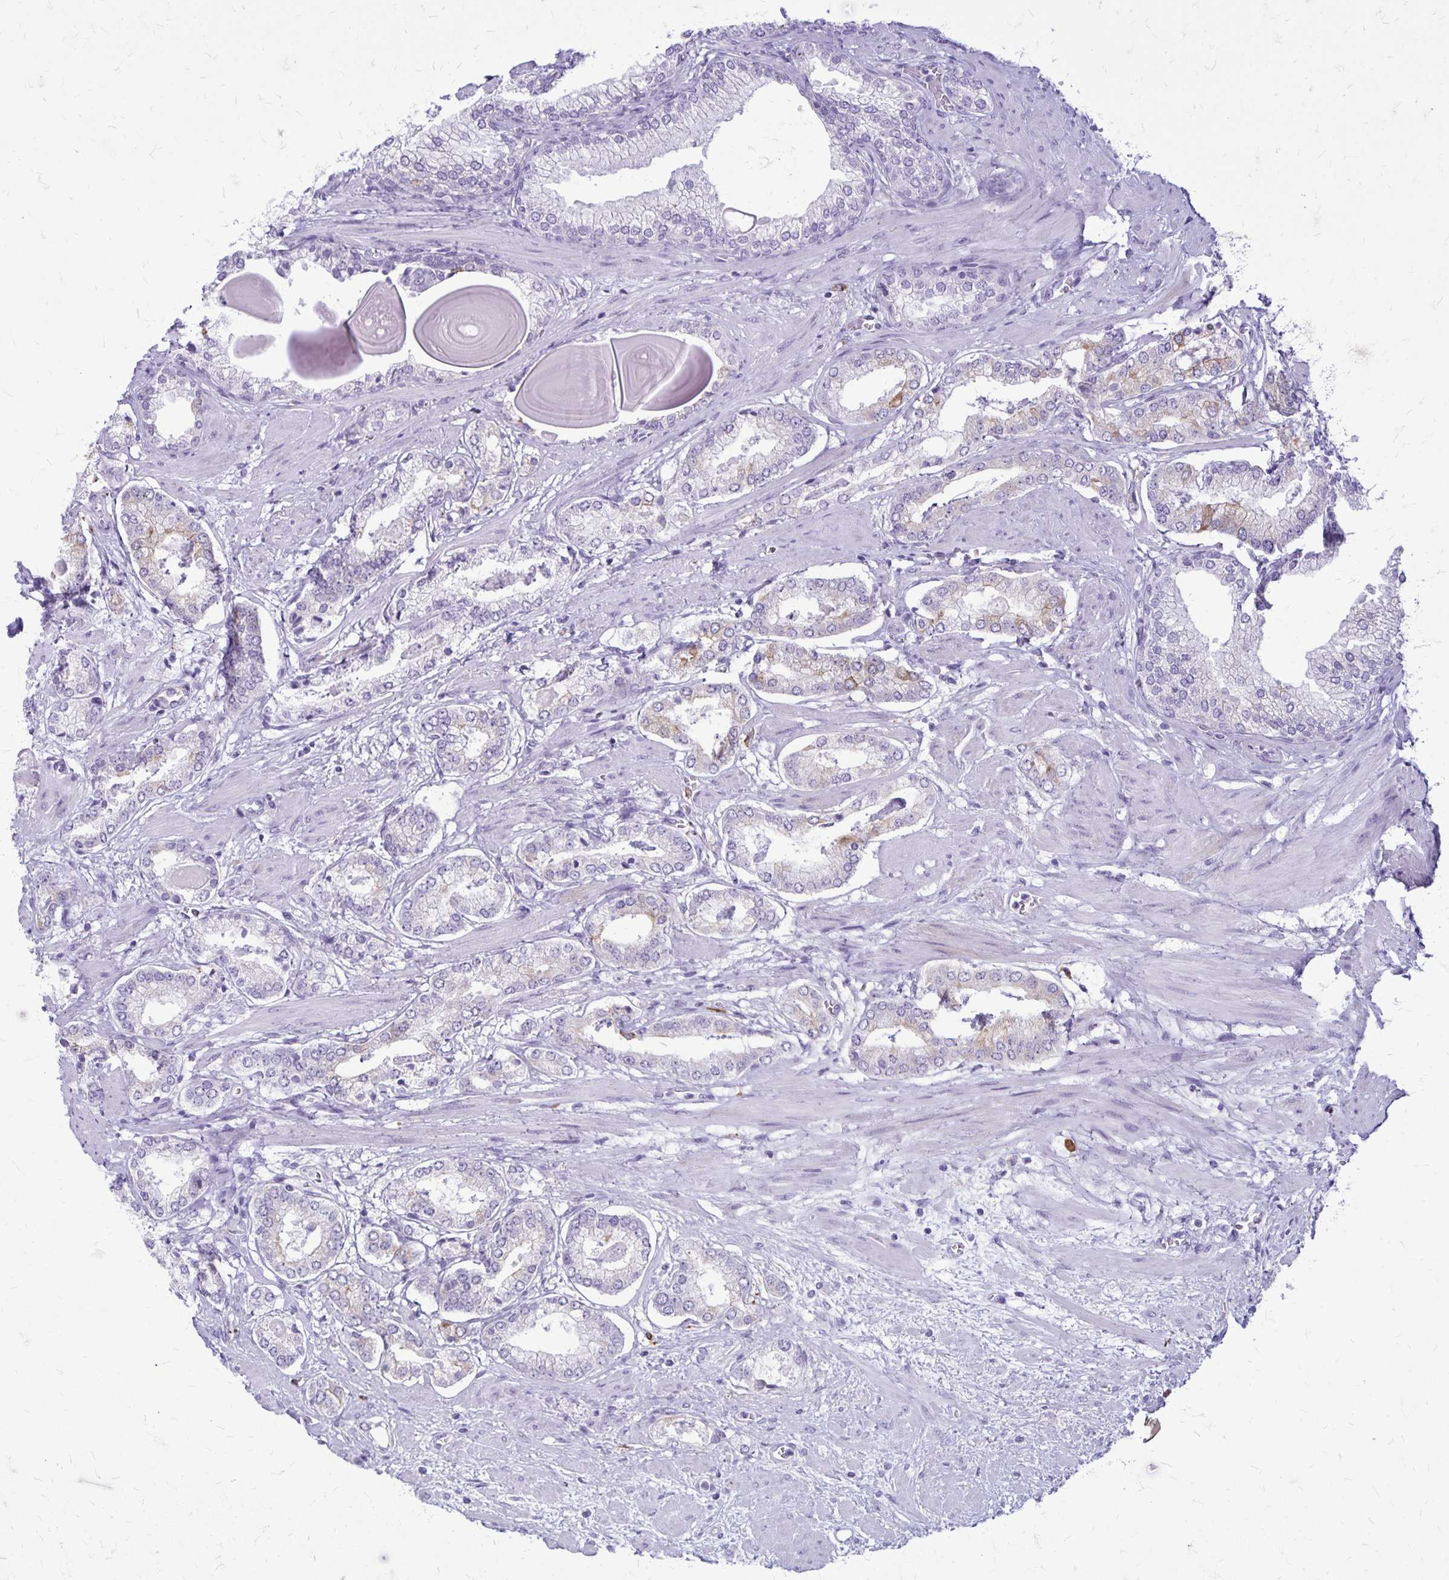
{"staining": {"intensity": "weak", "quantity": "<25%", "location": "cytoplasmic/membranous"}, "tissue": "prostate cancer", "cell_type": "Tumor cells", "image_type": "cancer", "snomed": [{"axis": "morphology", "description": "Adenocarcinoma, Low grade"}, {"axis": "topography", "description": "Prostate"}], "caption": "This micrograph is of adenocarcinoma (low-grade) (prostate) stained with immunohistochemistry (IHC) to label a protein in brown with the nuclei are counter-stained blue. There is no expression in tumor cells.", "gene": "RTN1", "patient": {"sex": "male", "age": 64}}